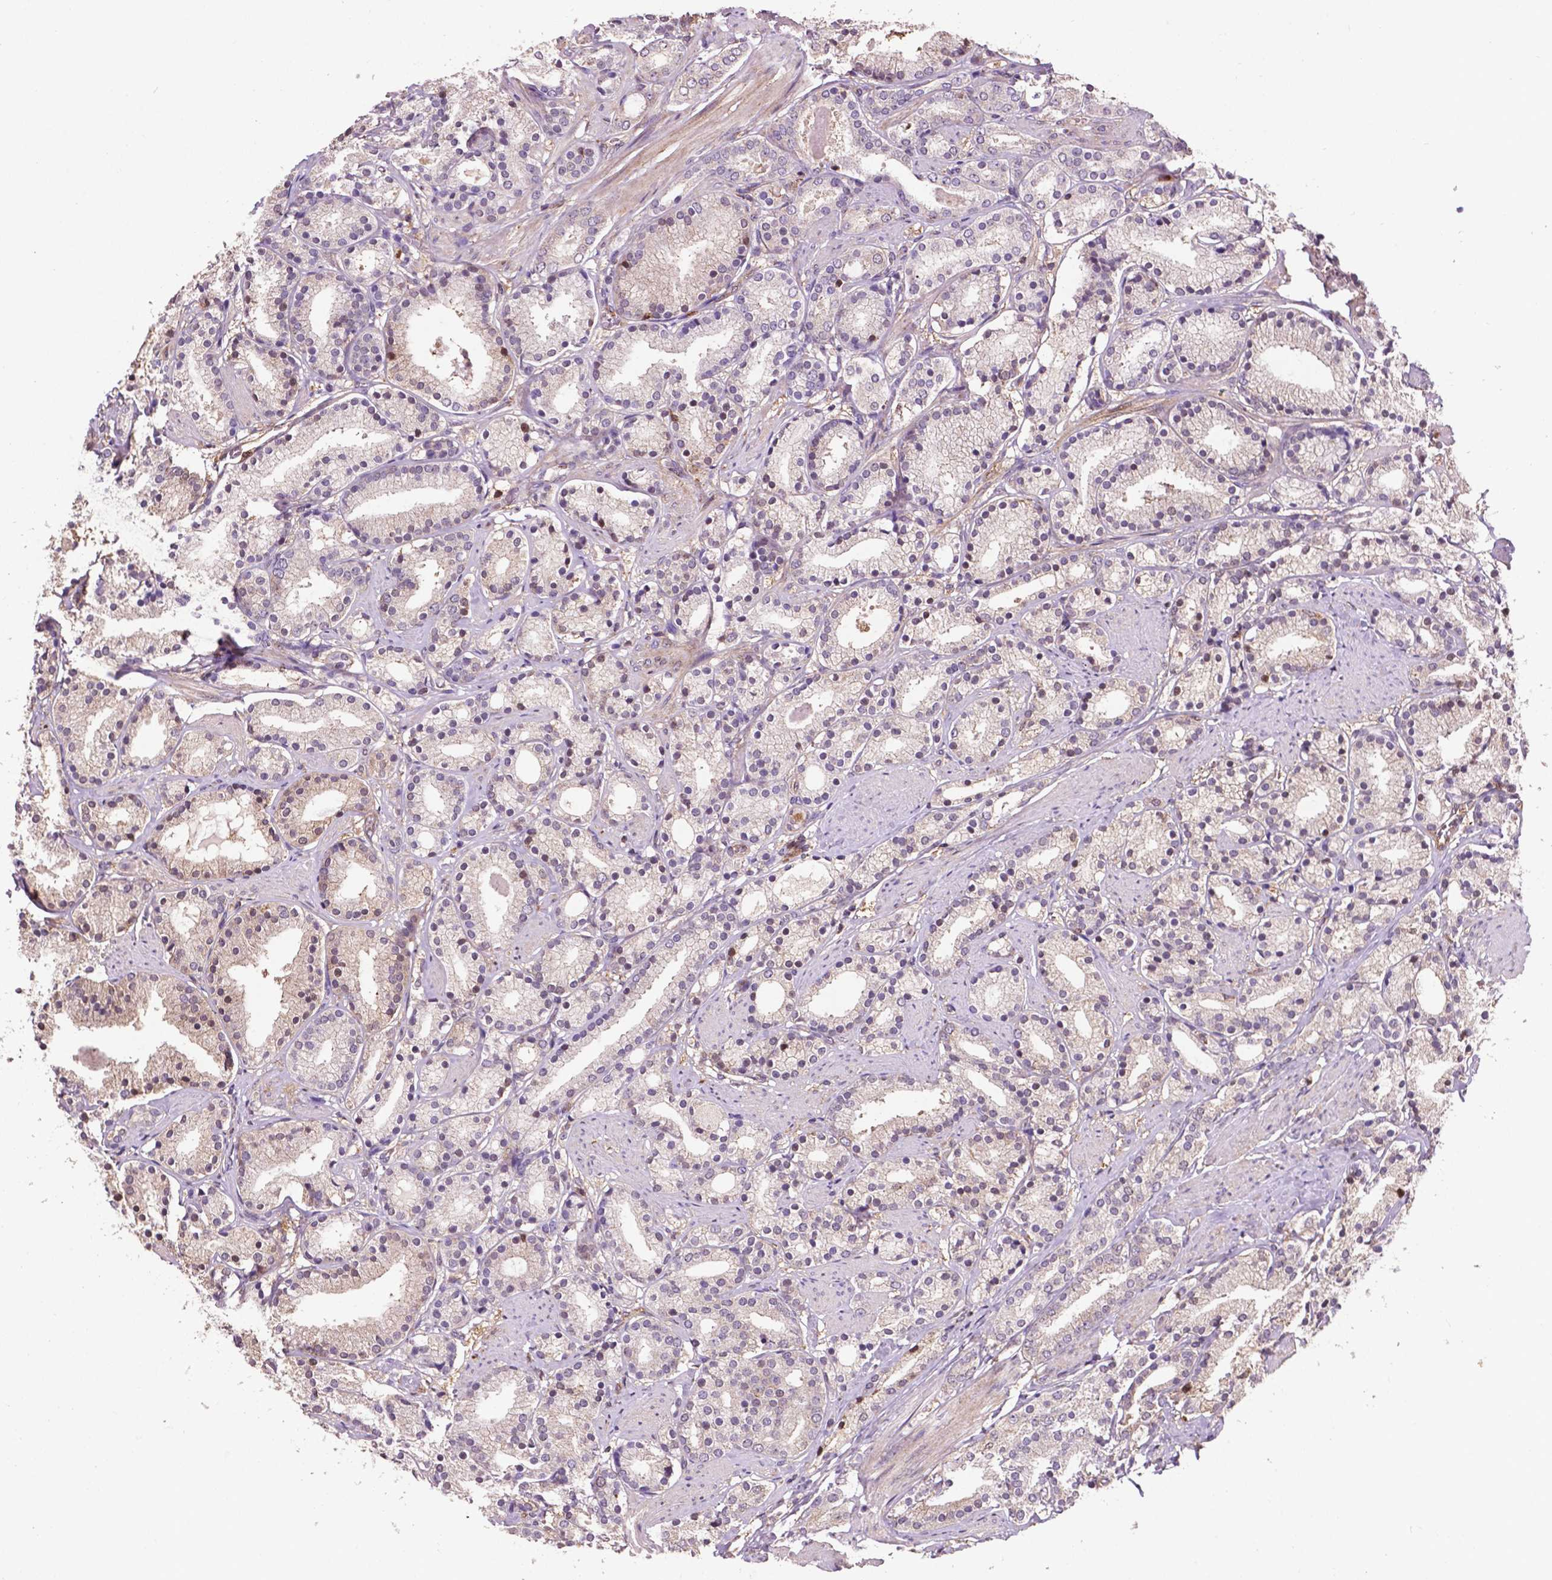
{"staining": {"intensity": "negative", "quantity": "none", "location": "none"}, "tissue": "prostate cancer", "cell_type": "Tumor cells", "image_type": "cancer", "snomed": [{"axis": "morphology", "description": "Adenocarcinoma, High grade"}, {"axis": "topography", "description": "Prostate"}], "caption": "Image shows no significant protein positivity in tumor cells of prostate high-grade adenocarcinoma.", "gene": "SMAD3", "patient": {"sex": "male", "age": 63}}